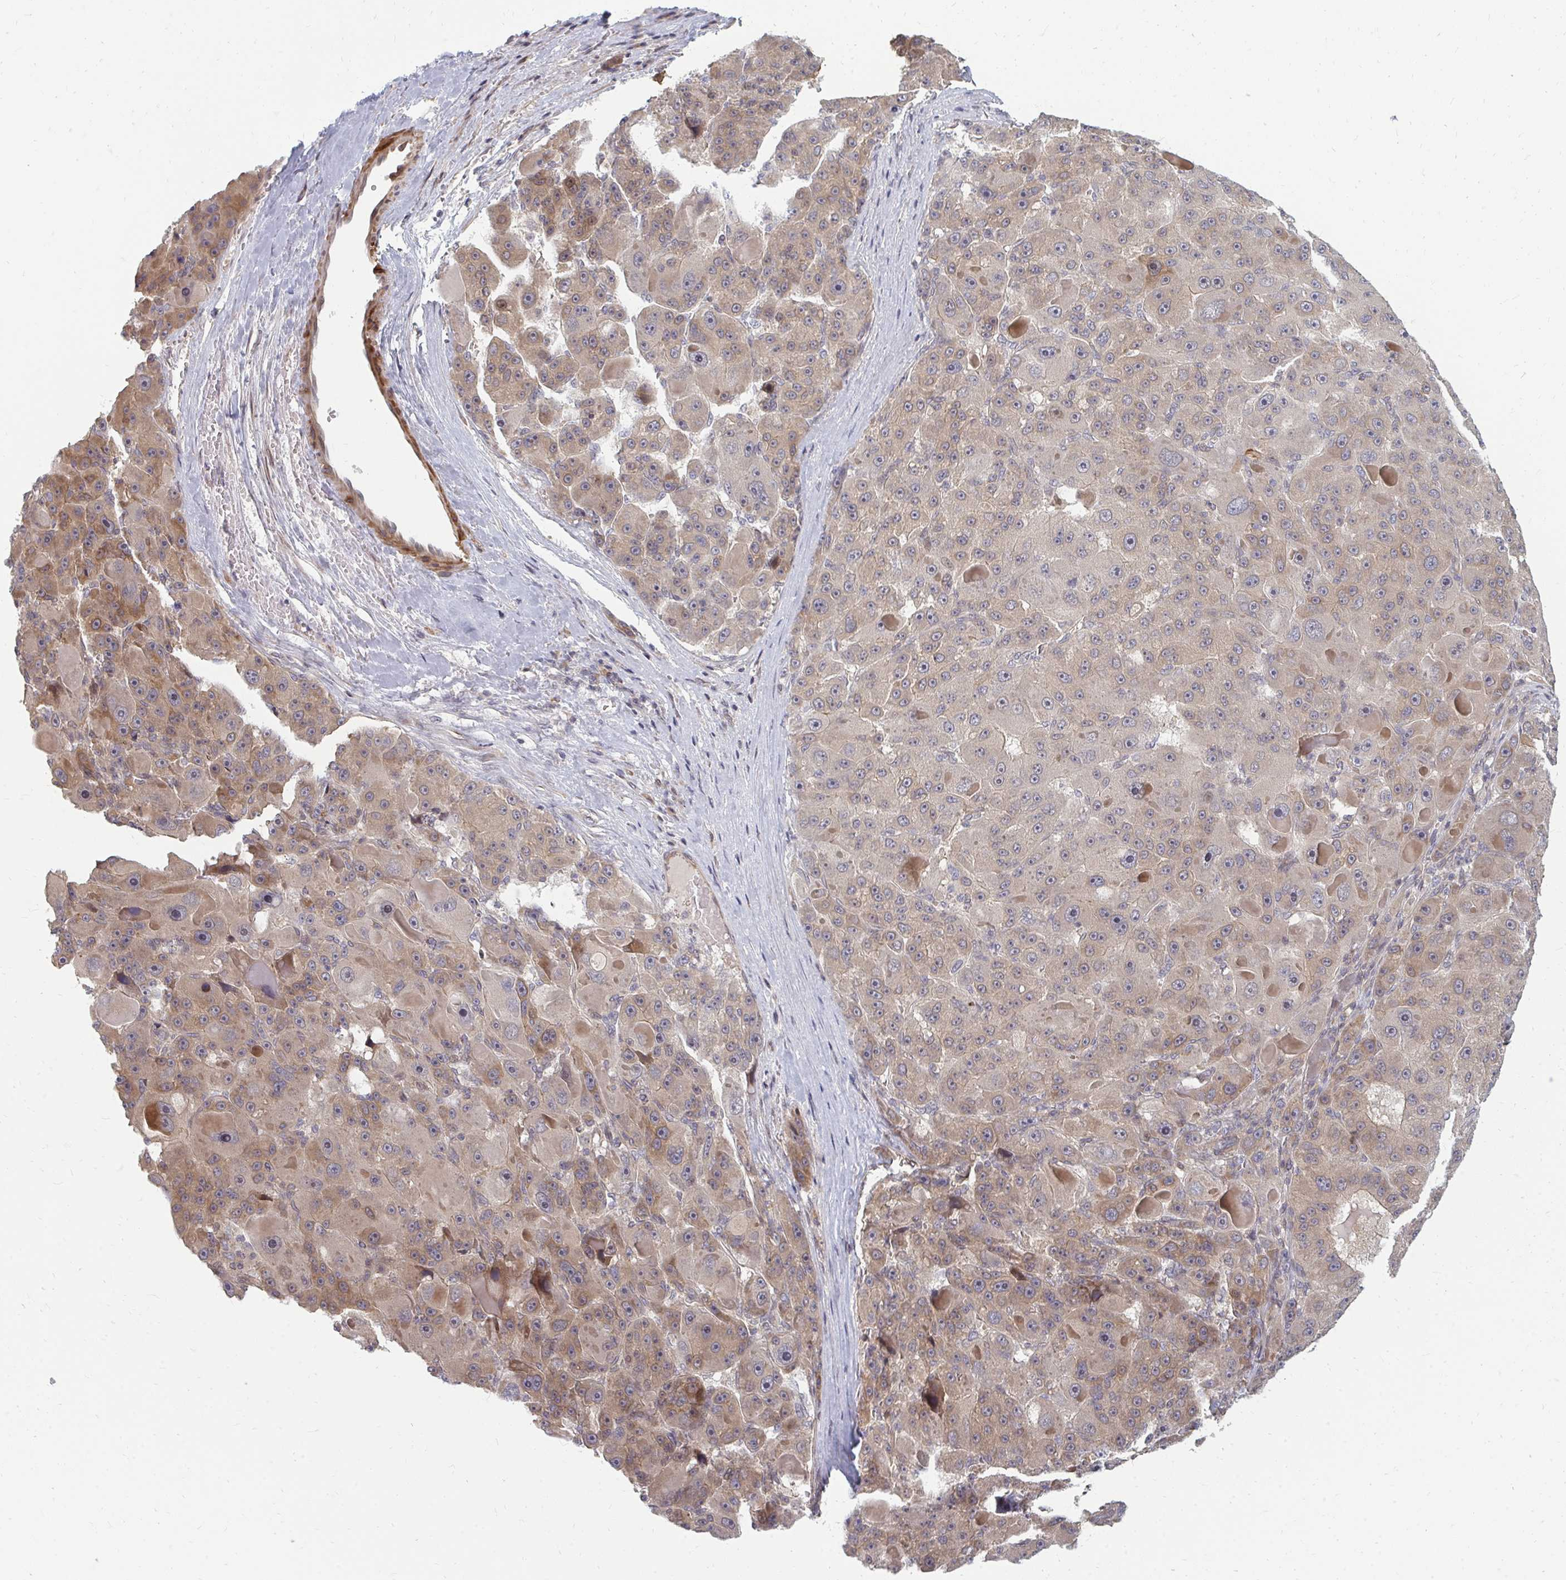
{"staining": {"intensity": "weak", "quantity": "25%-75%", "location": "cytoplasmic/membranous"}, "tissue": "liver cancer", "cell_type": "Tumor cells", "image_type": "cancer", "snomed": [{"axis": "morphology", "description": "Carcinoma, Hepatocellular, NOS"}, {"axis": "topography", "description": "Liver"}], "caption": "An immunohistochemistry (IHC) photomicrograph of neoplastic tissue is shown. Protein staining in brown labels weak cytoplasmic/membranous positivity in liver cancer within tumor cells. (DAB = brown stain, brightfield microscopy at high magnification).", "gene": "ZNF285", "patient": {"sex": "male", "age": 76}}